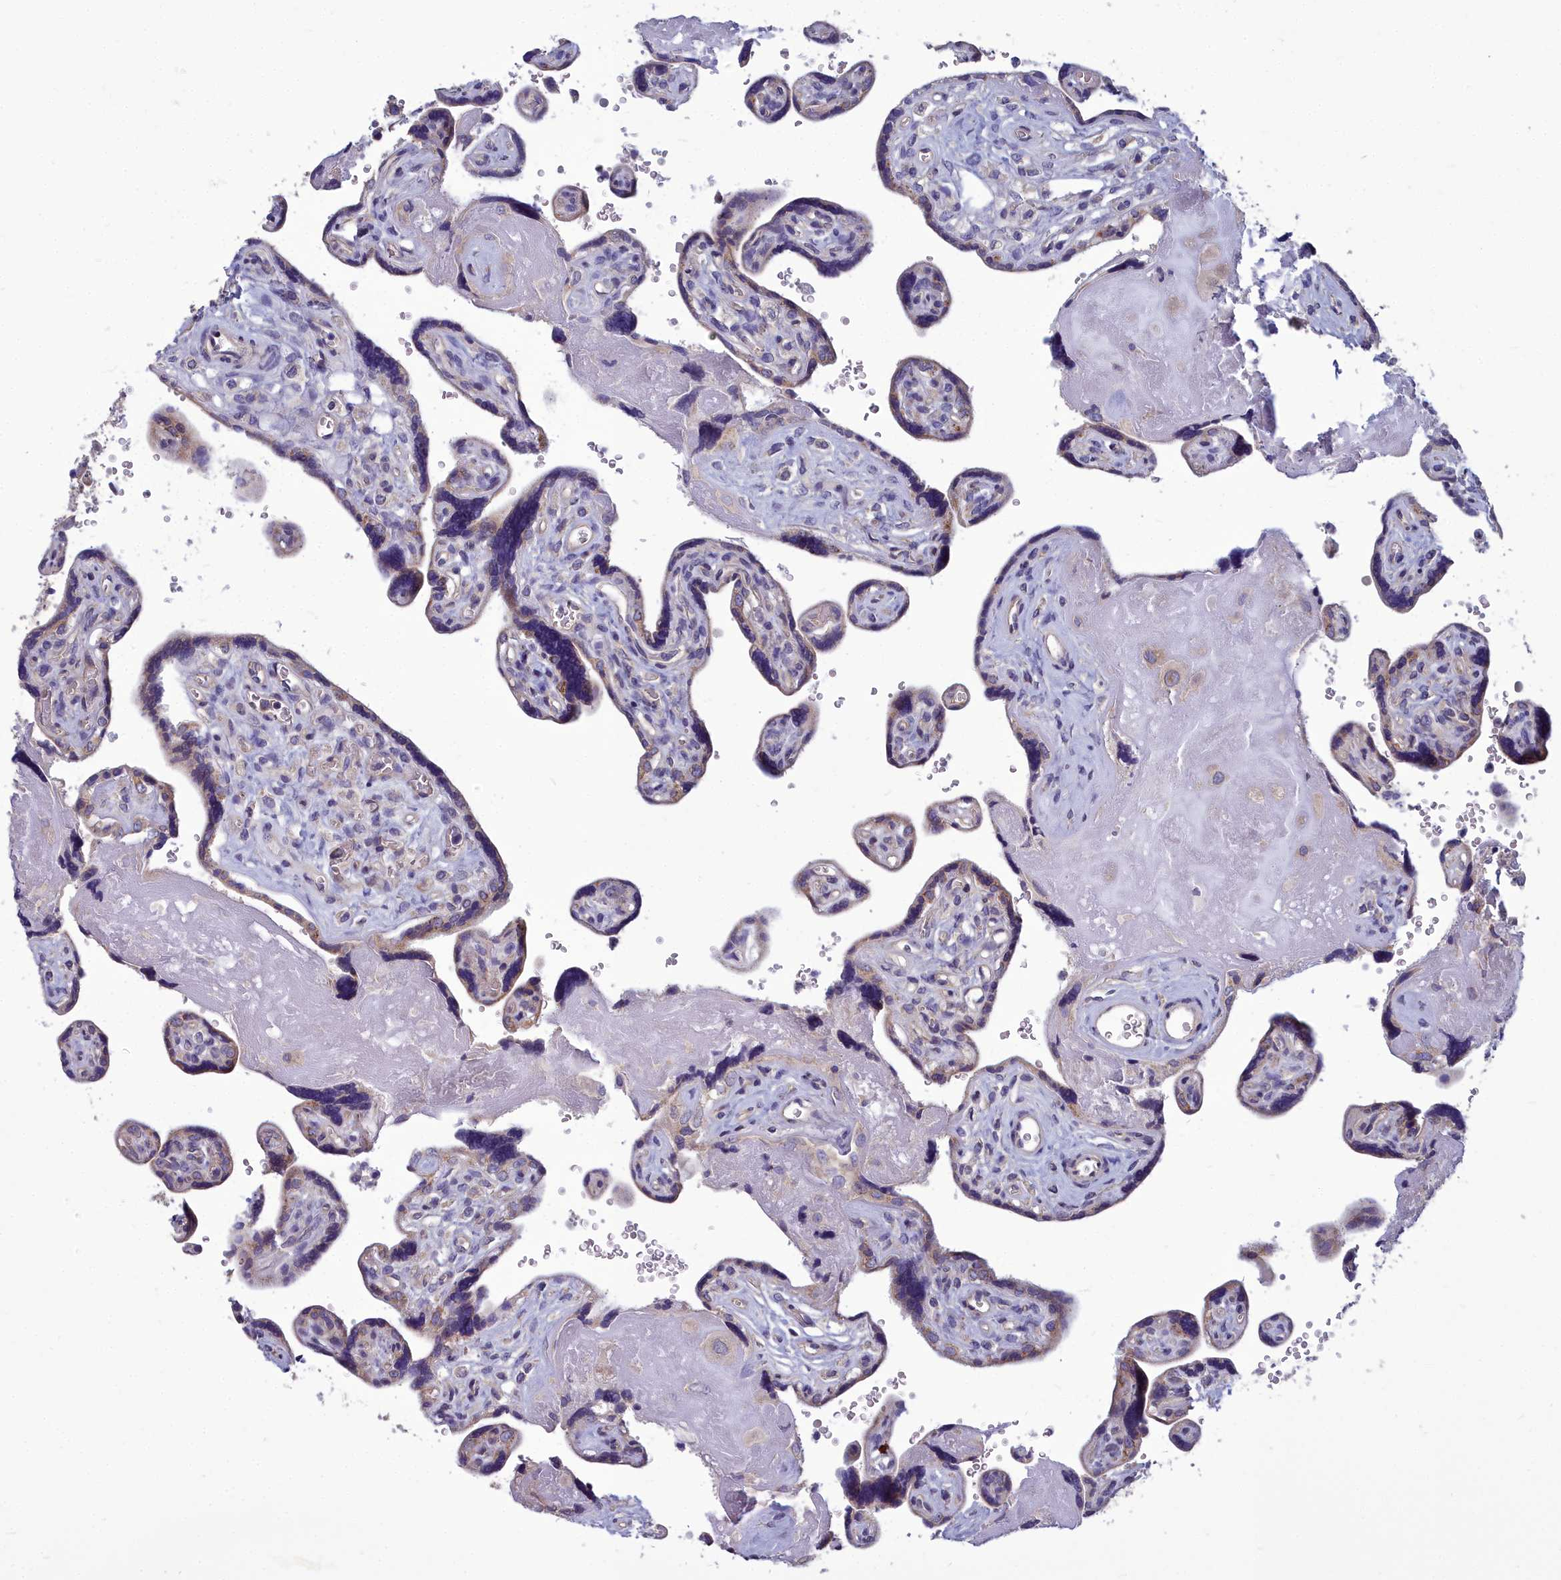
{"staining": {"intensity": "weak", "quantity": "25%-75%", "location": "cytoplasmic/membranous"}, "tissue": "placenta", "cell_type": "Trophoblastic cells", "image_type": "normal", "snomed": [{"axis": "morphology", "description": "Normal tissue, NOS"}, {"axis": "topography", "description": "Placenta"}], "caption": "The photomicrograph shows immunohistochemical staining of unremarkable placenta. There is weak cytoplasmic/membranous expression is present in about 25%-75% of trophoblastic cells. The staining is performed using DAB (3,3'-diaminobenzidine) brown chromogen to label protein expression. The nuclei are counter-stained blue using hematoxylin.", "gene": "COX20", "patient": {"sex": "female", "age": 39}}